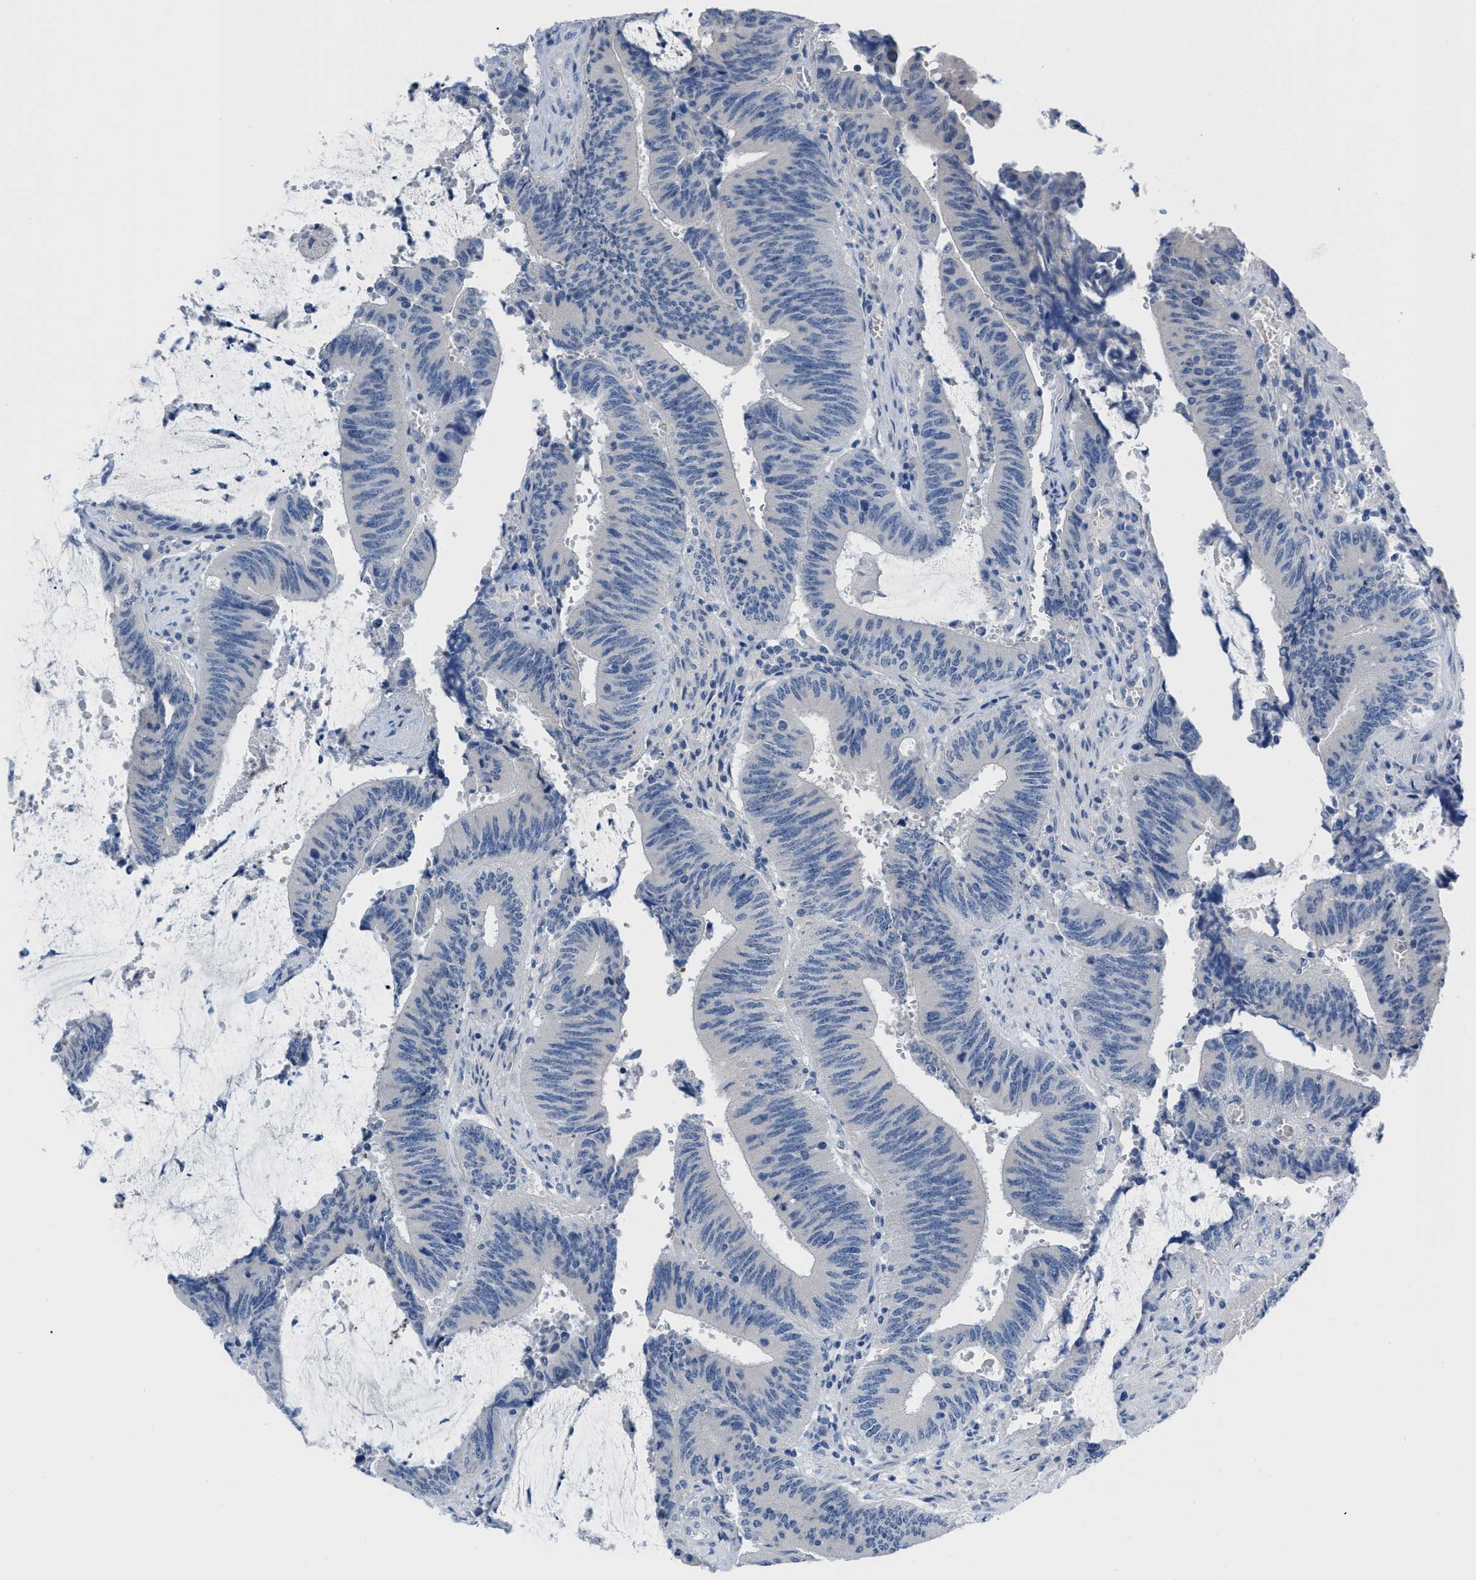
{"staining": {"intensity": "negative", "quantity": "none", "location": "none"}, "tissue": "colorectal cancer", "cell_type": "Tumor cells", "image_type": "cancer", "snomed": [{"axis": "morphology", "description": "Normal tissue, NOS"}, {"axis": "morphology", "description": "Adenocarcinoma, NOS"}, {"axis": "topography", "description": "Rectum"}], "caption": "Immunohistochemistry of human colorectal cancer (adenocarcinoma) demonstrates no positivity in tumor cells.", "gene": "PYY", "patient": {"sex": "female", "age": 66}}